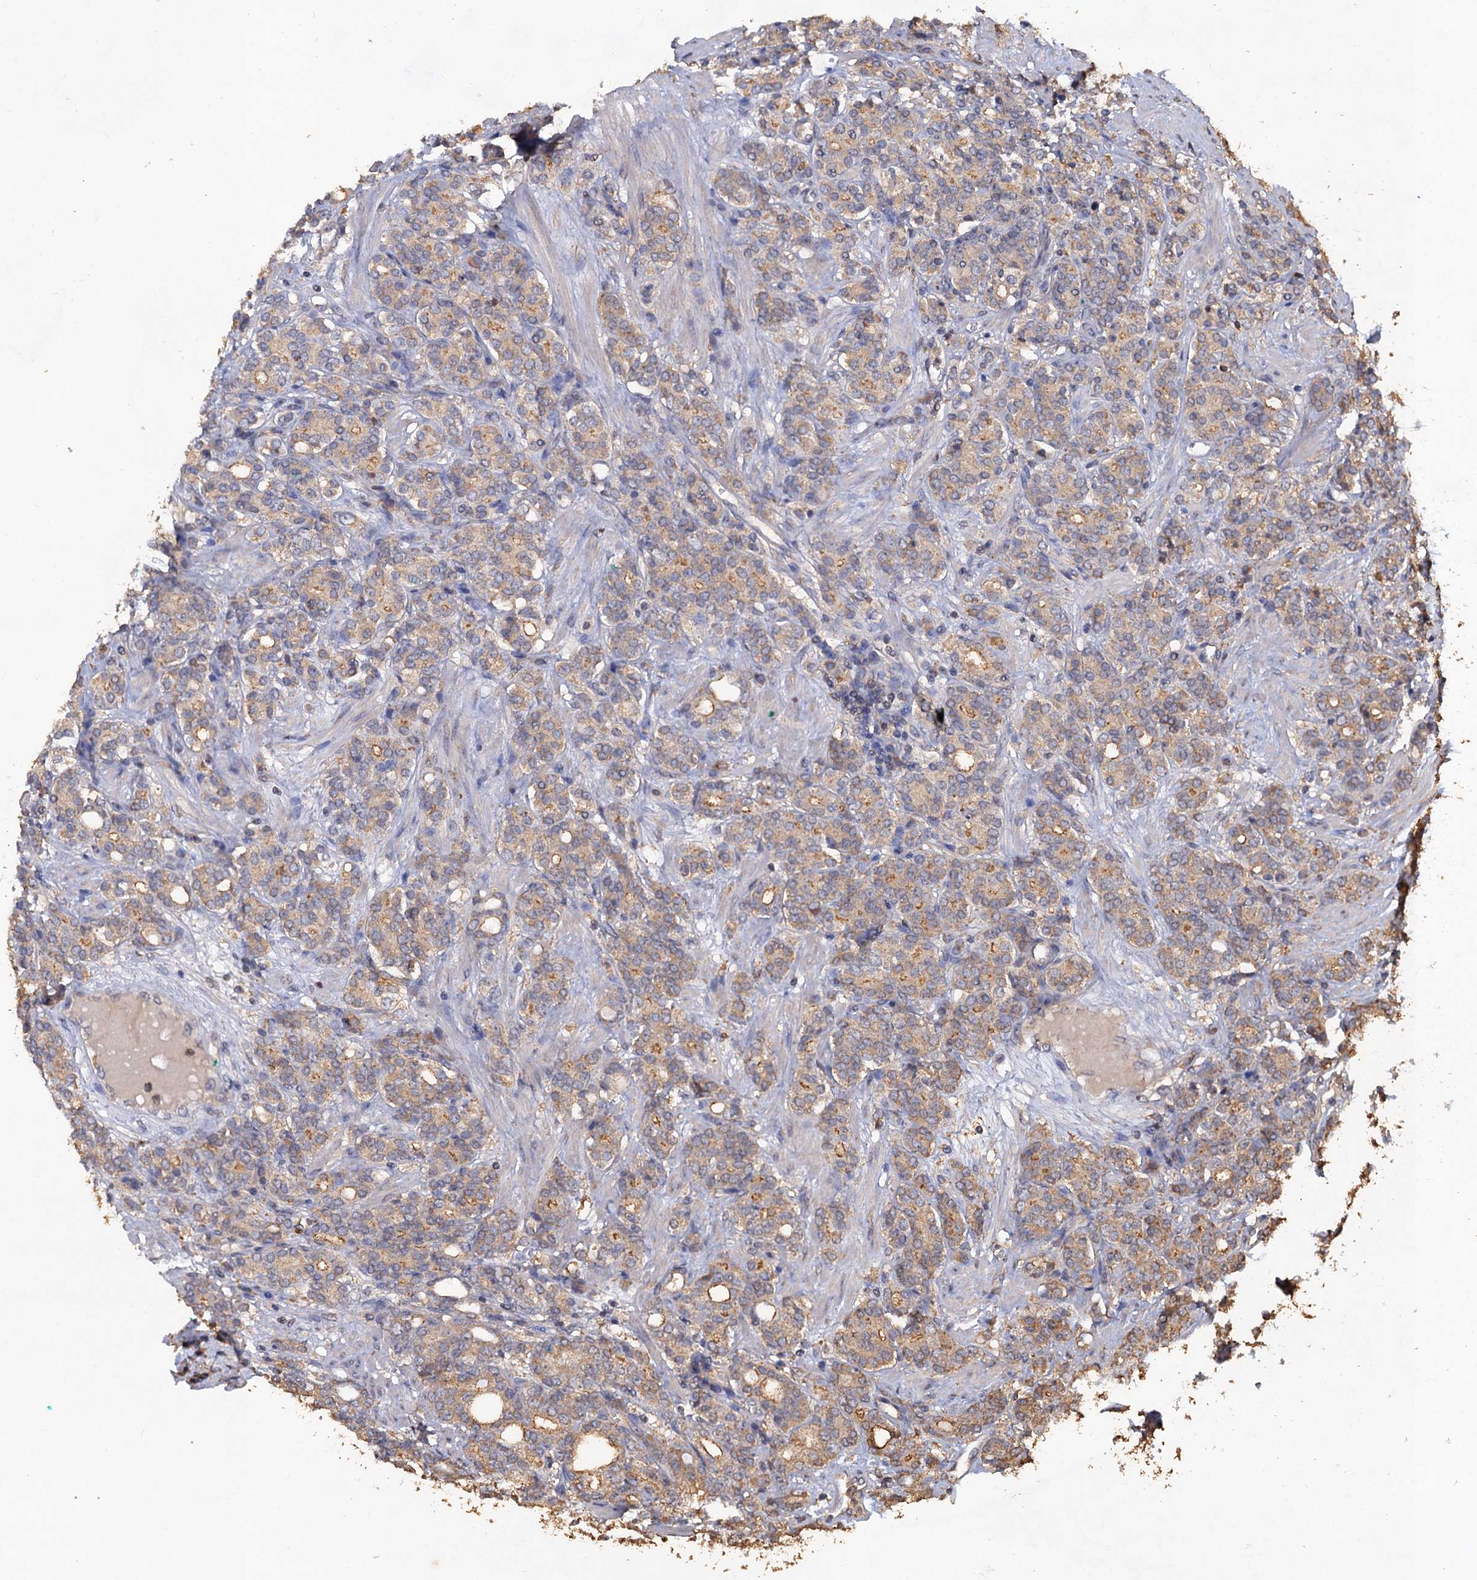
{"staining": {"intensity": "weak", "quantity": "25%-75%", "location": "cytoplasmic/membranous"}, "tissue": "prostate cancer", "cell_type": "Tumor cells", "image_type": "cancer", "snomed": [{"axis": "morphology", "description": "Adenocarcinoma, High grade"}, {"axis": "topography", "description": "Prostate"}], "caption": "A photomicrograph of human prostate cancer (high-grade adenocarcinoma) stained for a protein exhibits weak cytoplasmic/membranous brown staining in tumor cells.", "gene": "SCUBE3", "patient": {"sex": "male", "age": 62}}